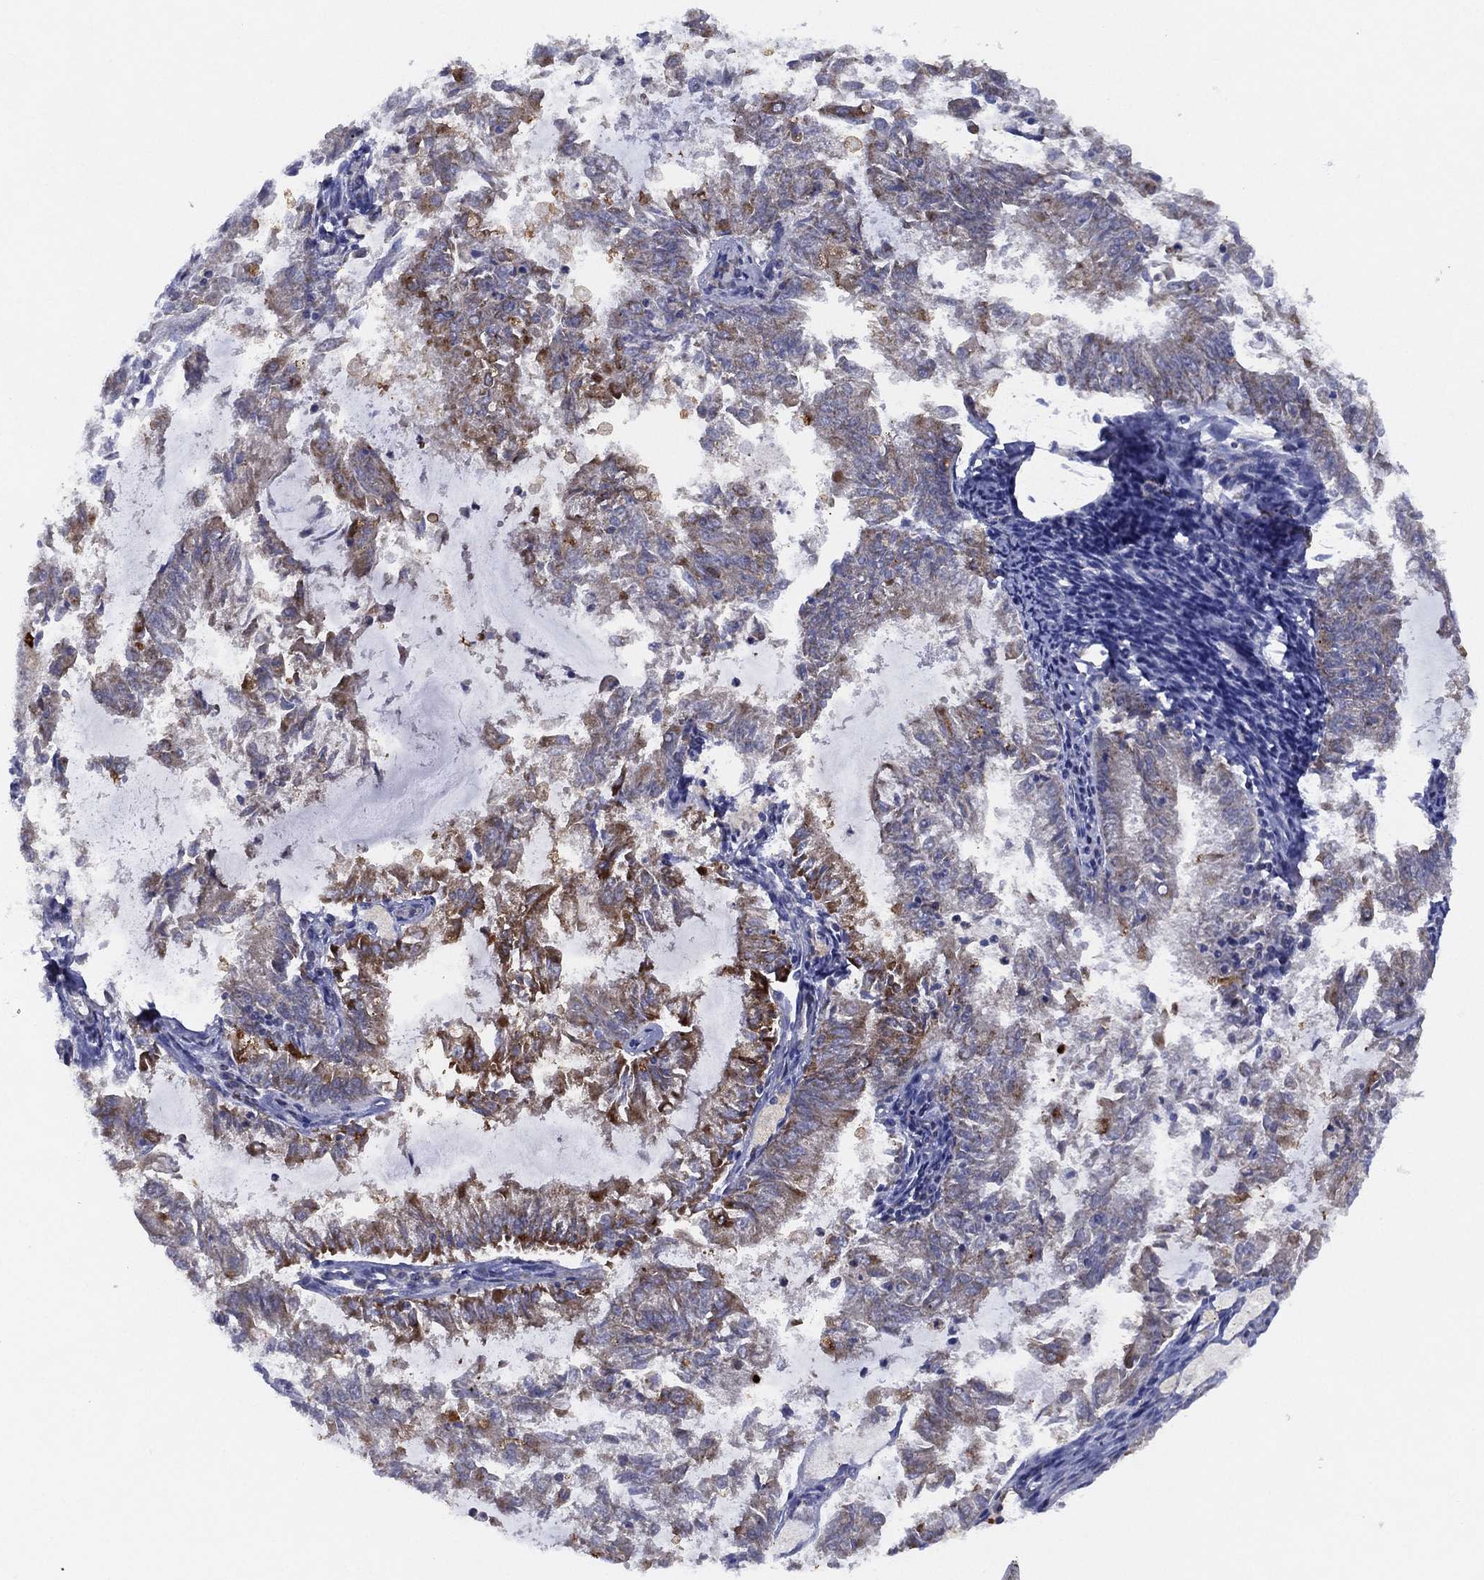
{"staining": {"intensity": "moderate", "quantity": "<25%", "location": "cytoplasmic/membranous"}, "tissue": "endometrial cancer", "cell_type": "Tumor cells", "image_type": "cancer", "snomed": [{"axis": "morphology", "description": "Adenocarcinoma, NOS"}, {"axis": "topography", "description": "Endometrium"}], "caption": "Tumor cells reveal low levels of moderate cytoplasmic/membranous expression in about <25% of cells in endometrial cancer.", "gene": "ZNF223", "patient": {"sex": "female", "age": 57}}